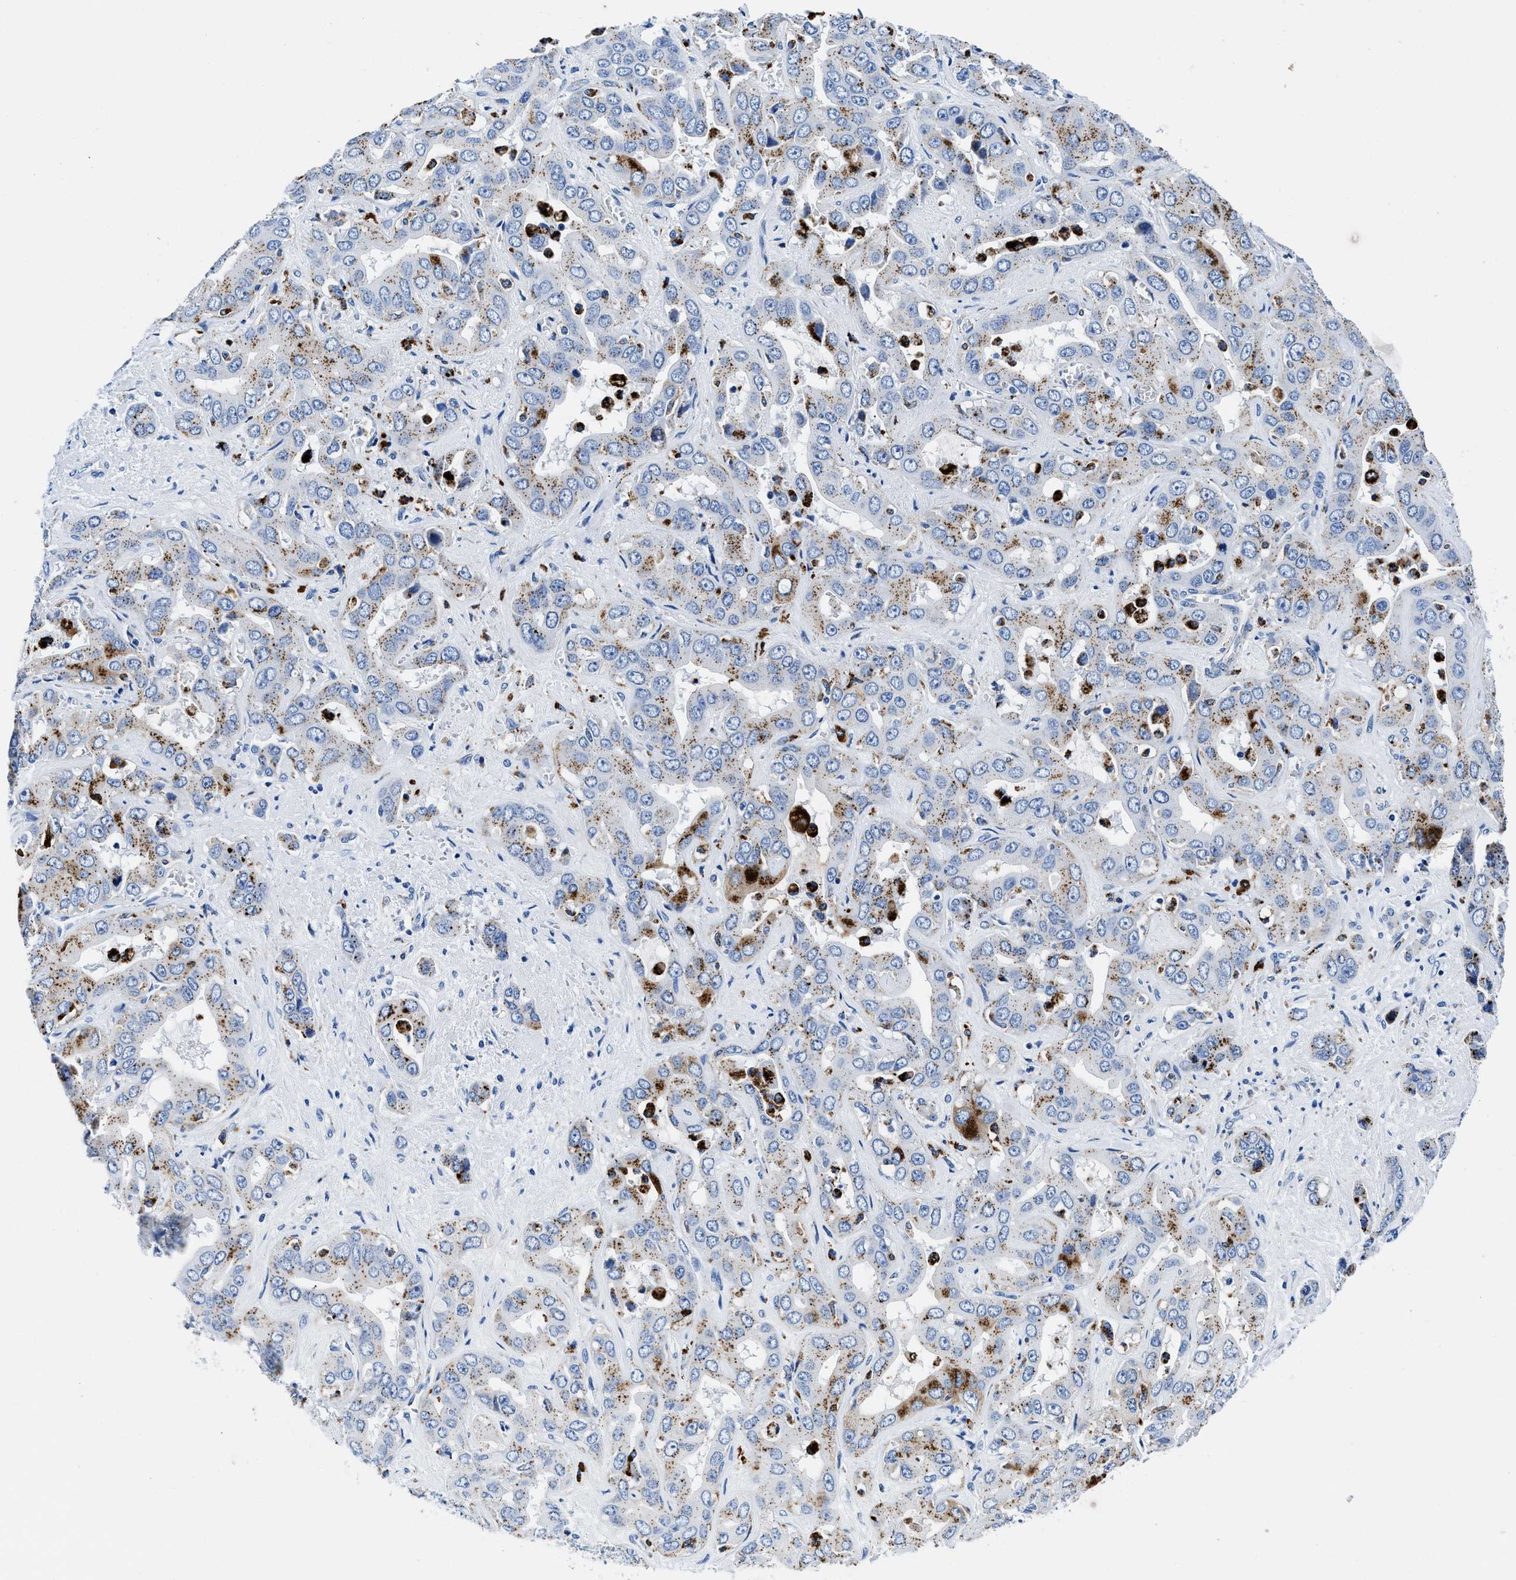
{"staining": {"intensity": "moderate", "quantity": "25%-75%", "location": "cytoplasmic/membranous"}, "tissue": "liver cancer", "cell_type": "Tumor cells", "image_type": "cancer", "snomed": [{"axis": "morphology", "description": "Cholangiocarcinoma"}, {"axis": "topography", "description": "Liver"}], "caption": "Liver cholangiocarcinoma stained with DAB (3,3'-diaminobenzidine) immunohistochemistry displays medium levels of moderate cytoplasmic/membranous positivity in approximately 25%-75% of tumor cells. (DAB (3,3'-diaminobenzidine) IHC with brightfield microscopy, high magnification).", "gene": "OR14K1", "patient": {"sex": "female", "age": 52}}